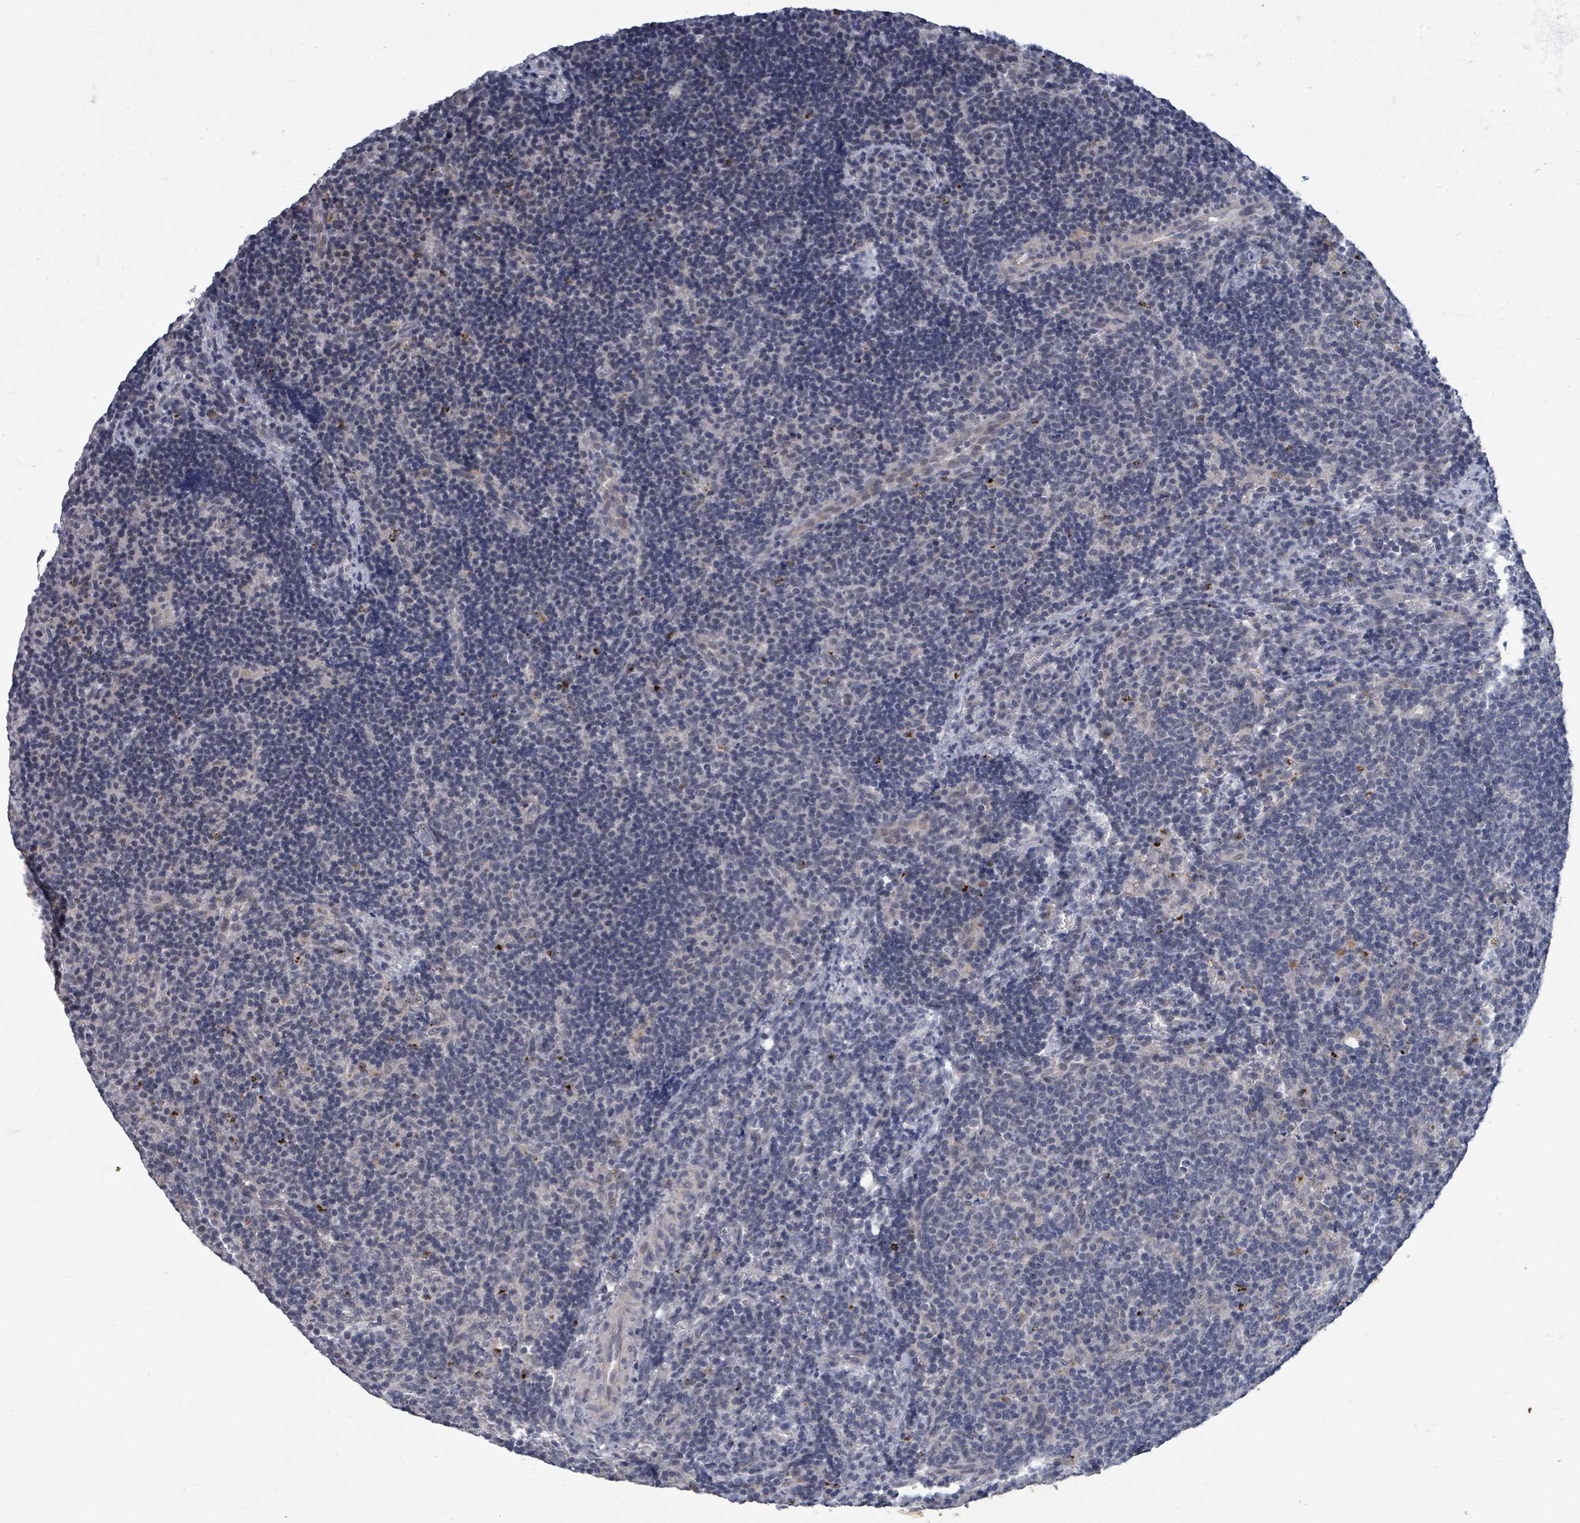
{"staining": {"intensity": "negative", "quantity": "none", "location": "none"}, "tissue": "lymph node", "cell_type": "Germinal center cells", "image_type": "normal", "snomed": [{"axis": "morphology", "description": "Normal tissue, NOS"}, {"axis": "topography", "description": "Lymph node"}], "caption": "IHC of benign lymph node demonstrates no expression in germinal center cells.", "gene": "ASB12", "patient": {"sex": "female", "age": 30}}